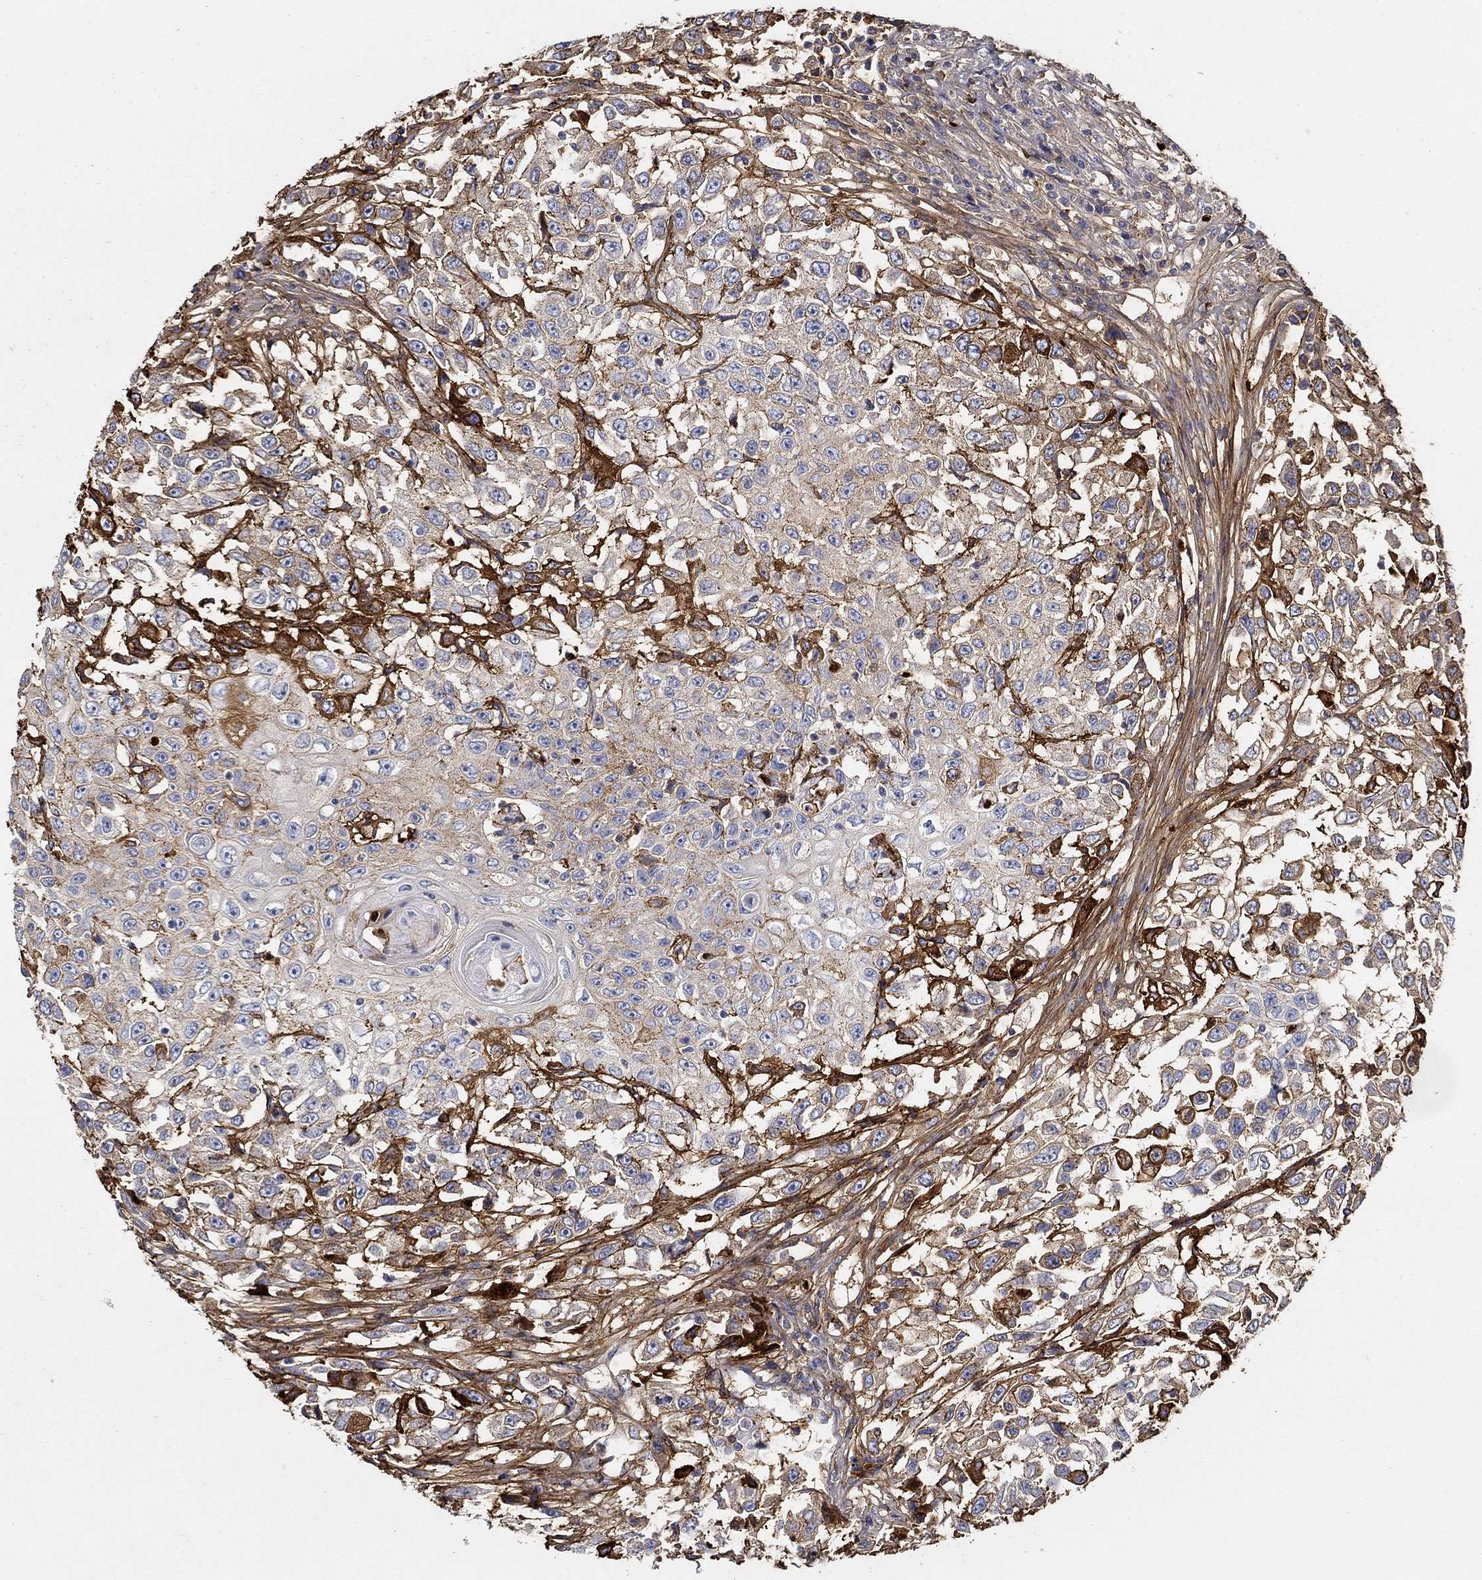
{"staining": {"intensity": "strong", "quantity": "<25%", "location": "cytoplasmic/membranous"}, "tissue": "urothelial cancer", "cell_type": "Tumor cells", "image_type": "cancer", "snomed": [{"axis": "morphology", "description": "Urothelial carcinoma, High grade"}, {"axis": "topography", "description": "Urinary bladder"}], "caption": "The photomicrograph displays immunohistochemical staining of high-grade urothelial carcinoma. There is strong cytoplasmic/membranous positivity is identified in about <25% of tumor cells.", "gene": "TGFBI", "patient": {"sex": "female", "age": 56}}